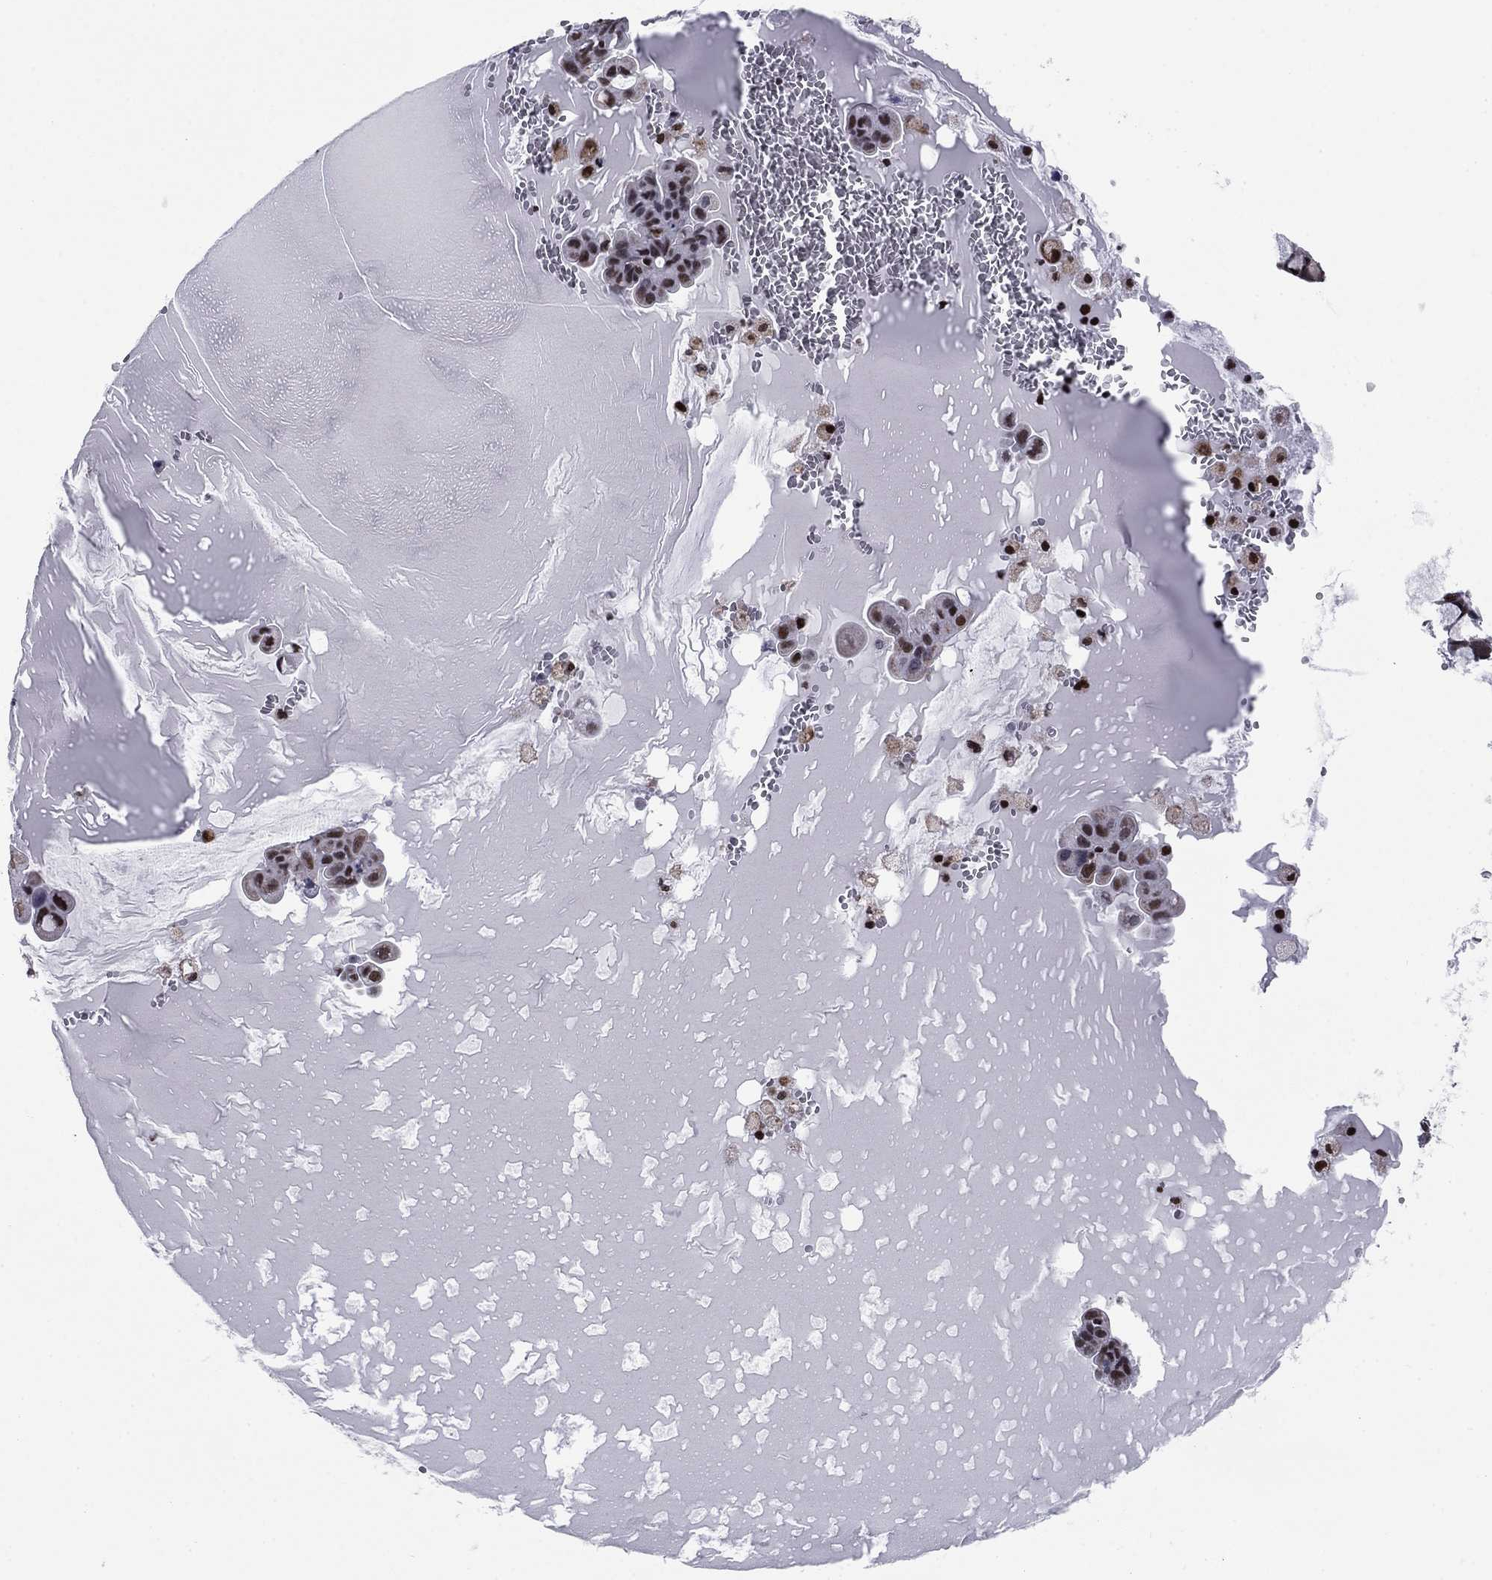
{"staining": {"intensity": "moderate", "quantity": "25%-75%", "location": "nuclear"}, "tissue": "ovarian cancer", "cell_type": "Tumor cells", "image_type": "cancer", "snomed": [{"axis": "morphology", "description": "Cystadenocarcinoma, mucinous, NOS"}, {"axis": "topography", "description": "Ovary"}], "caption": "Ovarian cancer (mucinous cystadenocarcinoma) stained with DAB immunohistochemistry exhibits medium levels of moderate nuclear staining in about 25%-75% of tumor cells. The staining was performed using DAB, with brown indicating positive protein expression. Nuclei are stained blue with hematoxylin.", "gene": "N4BP2", "patient": {"sex": "female", "age": 63}}